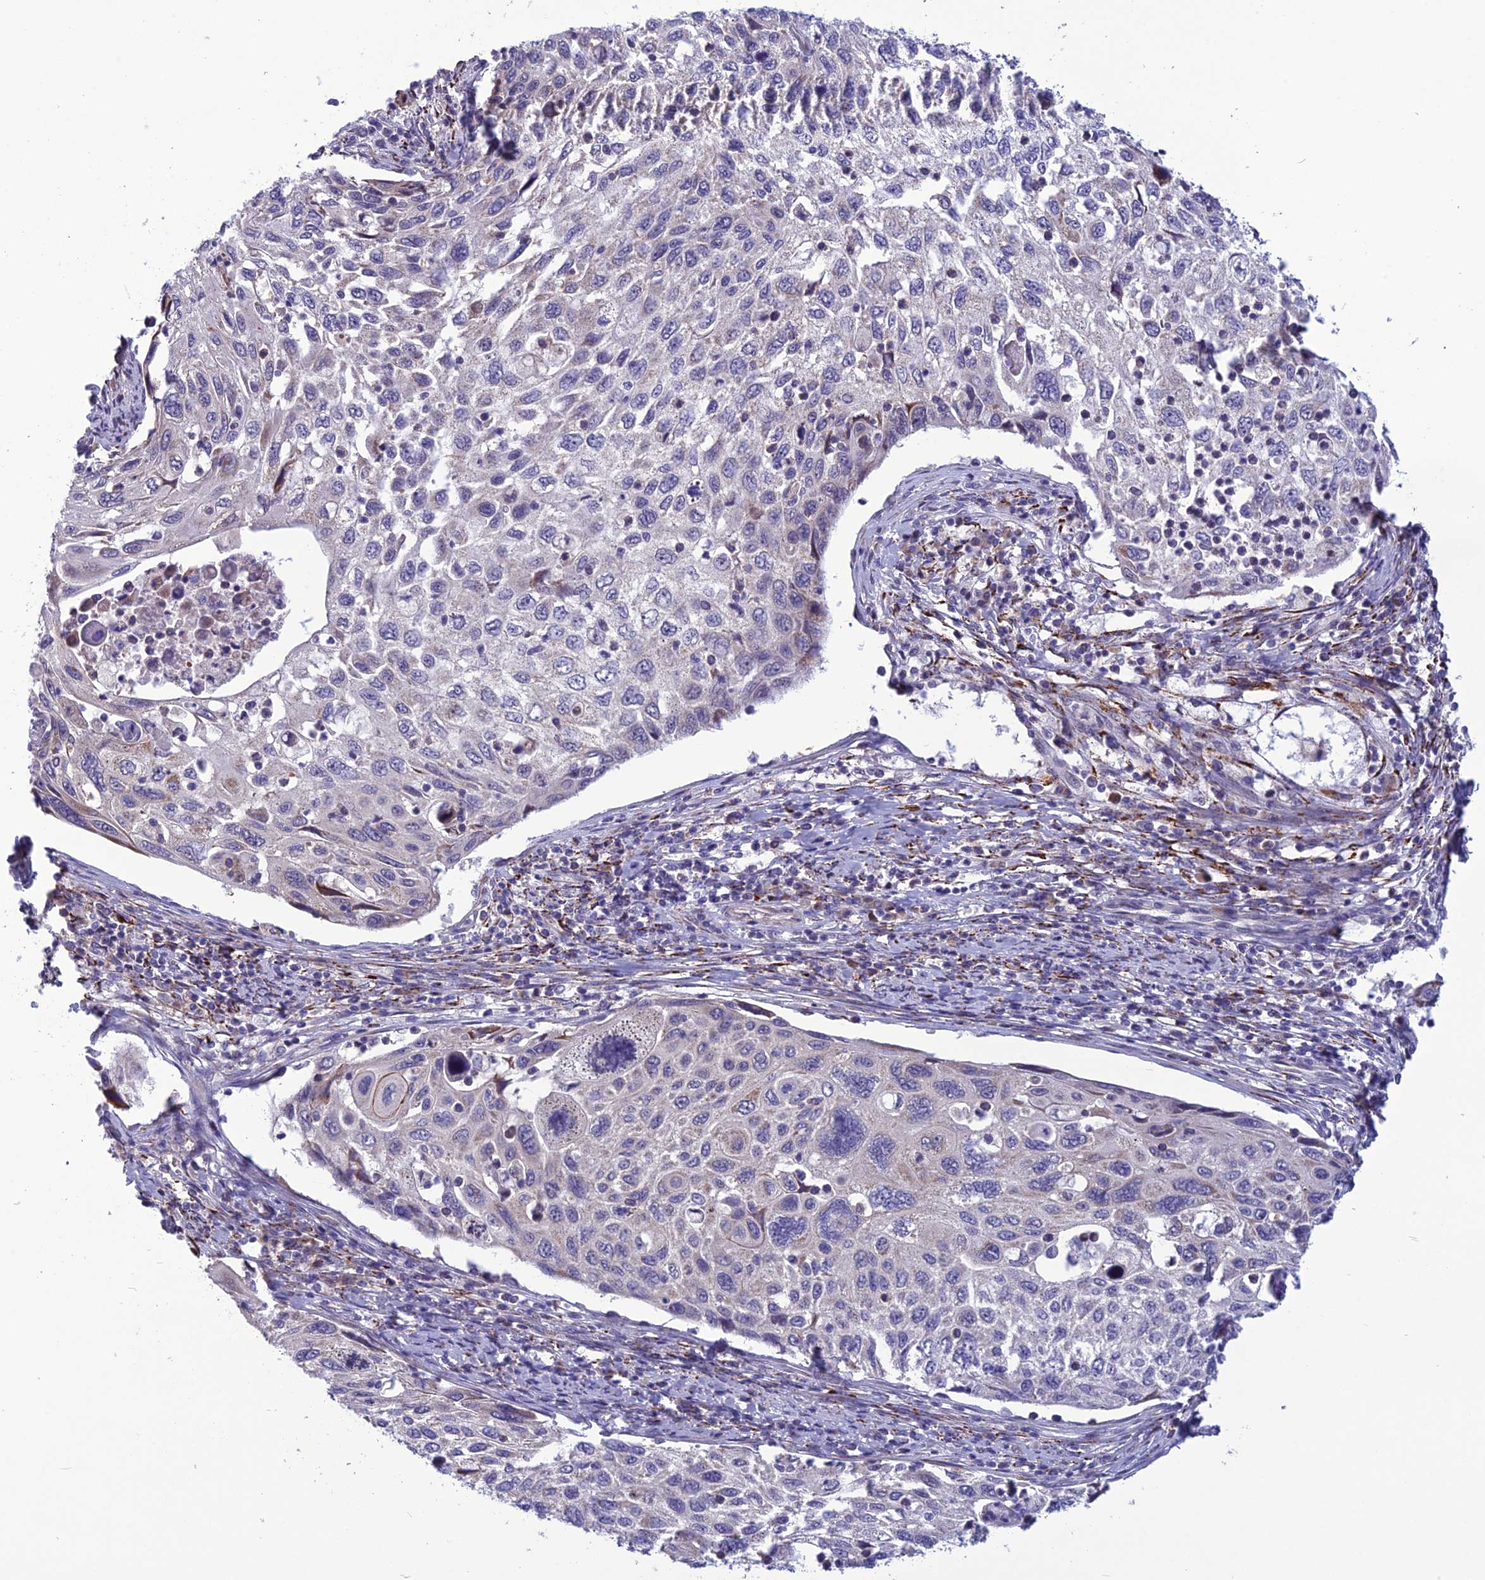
{"staining": {"intensity": "negative", "quantity": "none", "location": "none"}, "tissue": "cervical cancer", "cell_type": "Tumor cells", "image_type": "cancer", "snomed": [{"axis": "morphology", "description": "Squamous cell carcinoma, NOS"}, {"axis": "topography", "description": "Cervix"}], "caption": "The IHC photomicrograph has no significant expression in tumor cells of squamous cell carcinoma (cervical) tissue.", "gene": "PSMF1", "patient": {"sex": "female", "age": 70}}